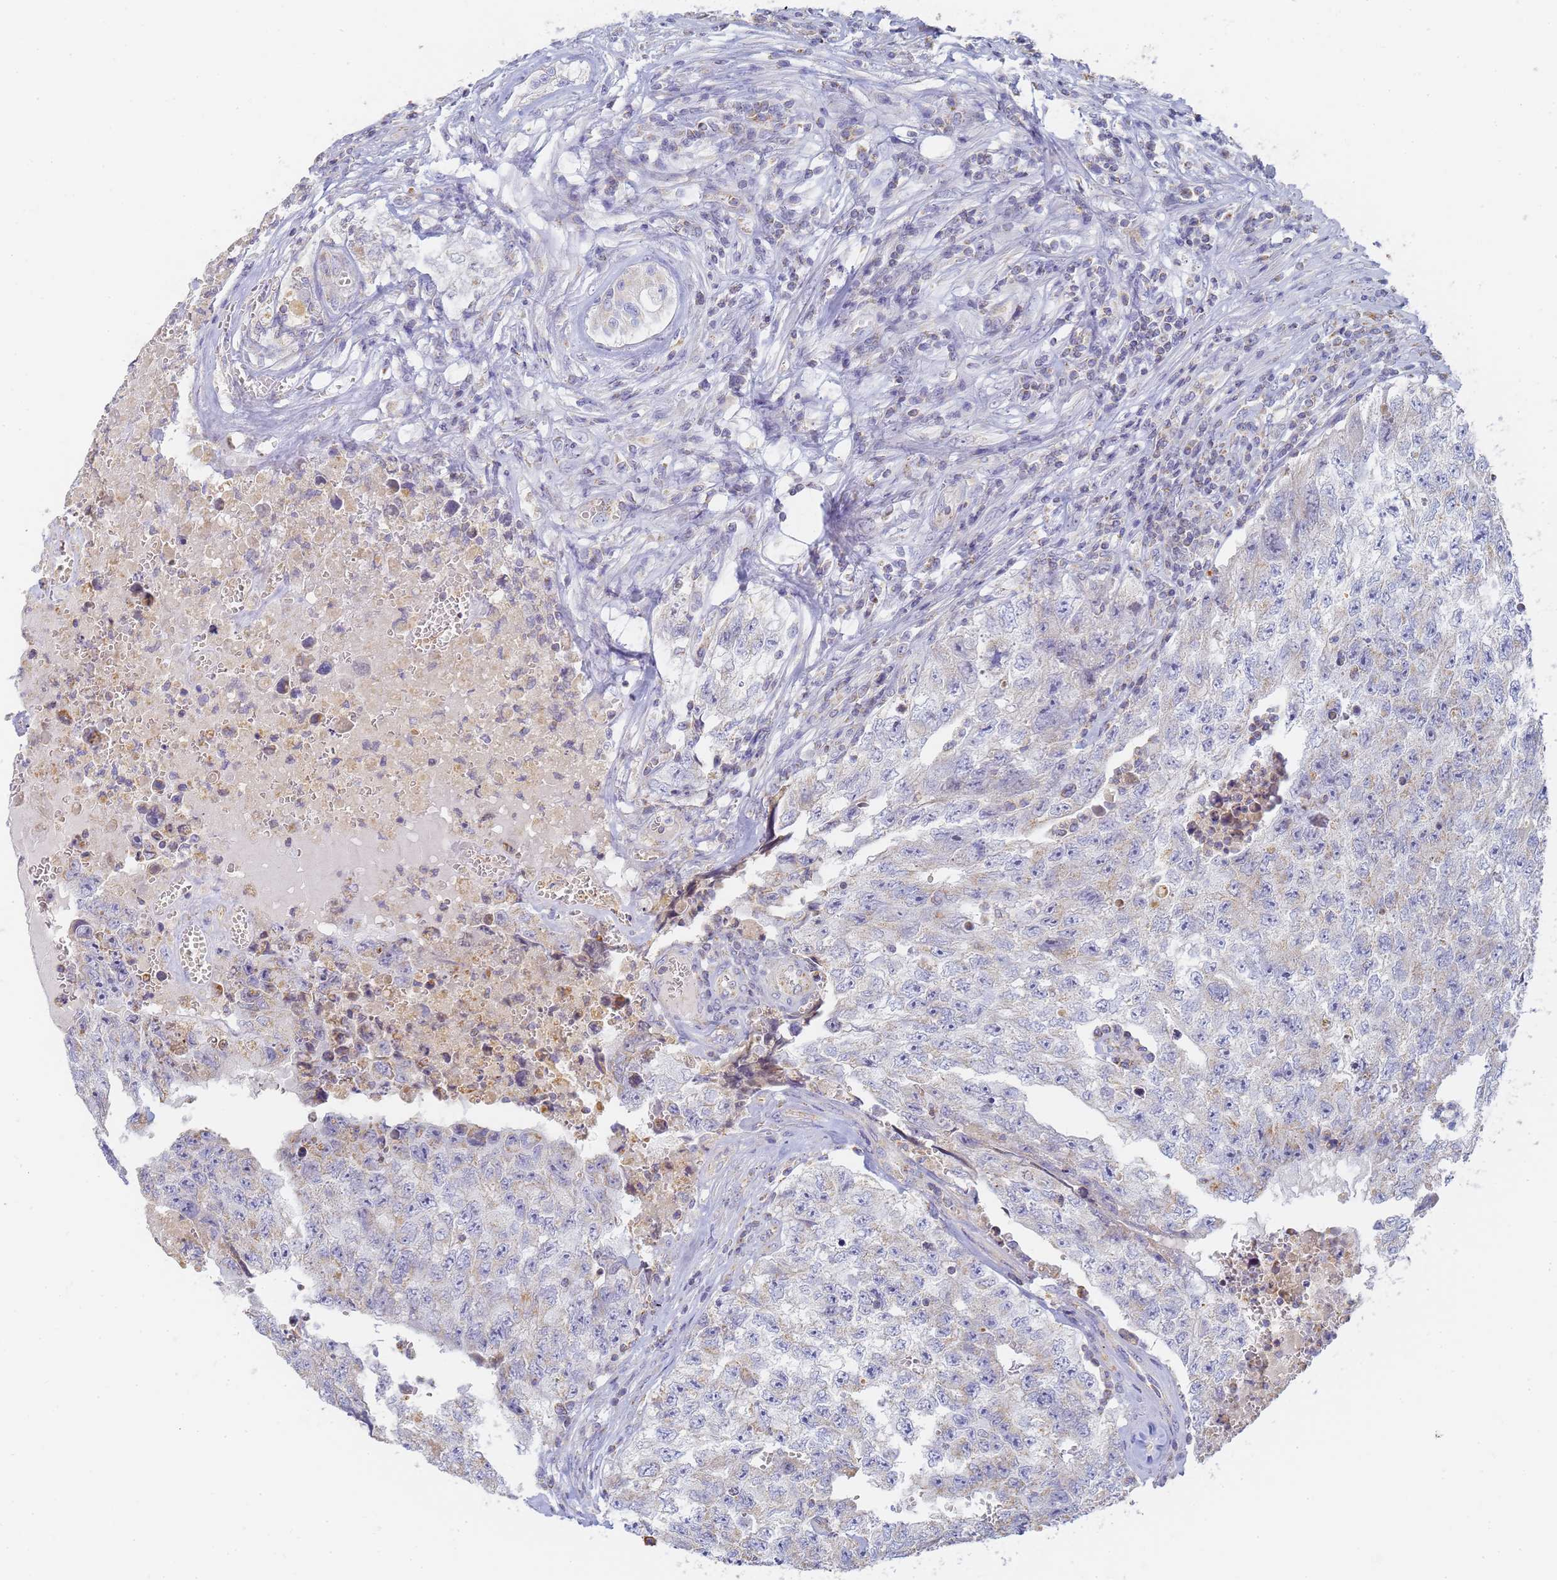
{"staining": {"intensity": "negative", "quantity": "none", "location": "none"}, "tissue": "testis cancer", "cell_type": "Tumor cells", "image_type": "cancer", "snomed": [{"axis": "morphology", "description": "Carcinoma, Embryonal, NOS"}, {"axis": "topography", "description": "Testis"}], "caption": "This is a histopathology image of IHC staining of testis cancer, which shows no staining in tumor cells.", "gene": "UTP23", "patient": {"sex": "male", "age": 17}}